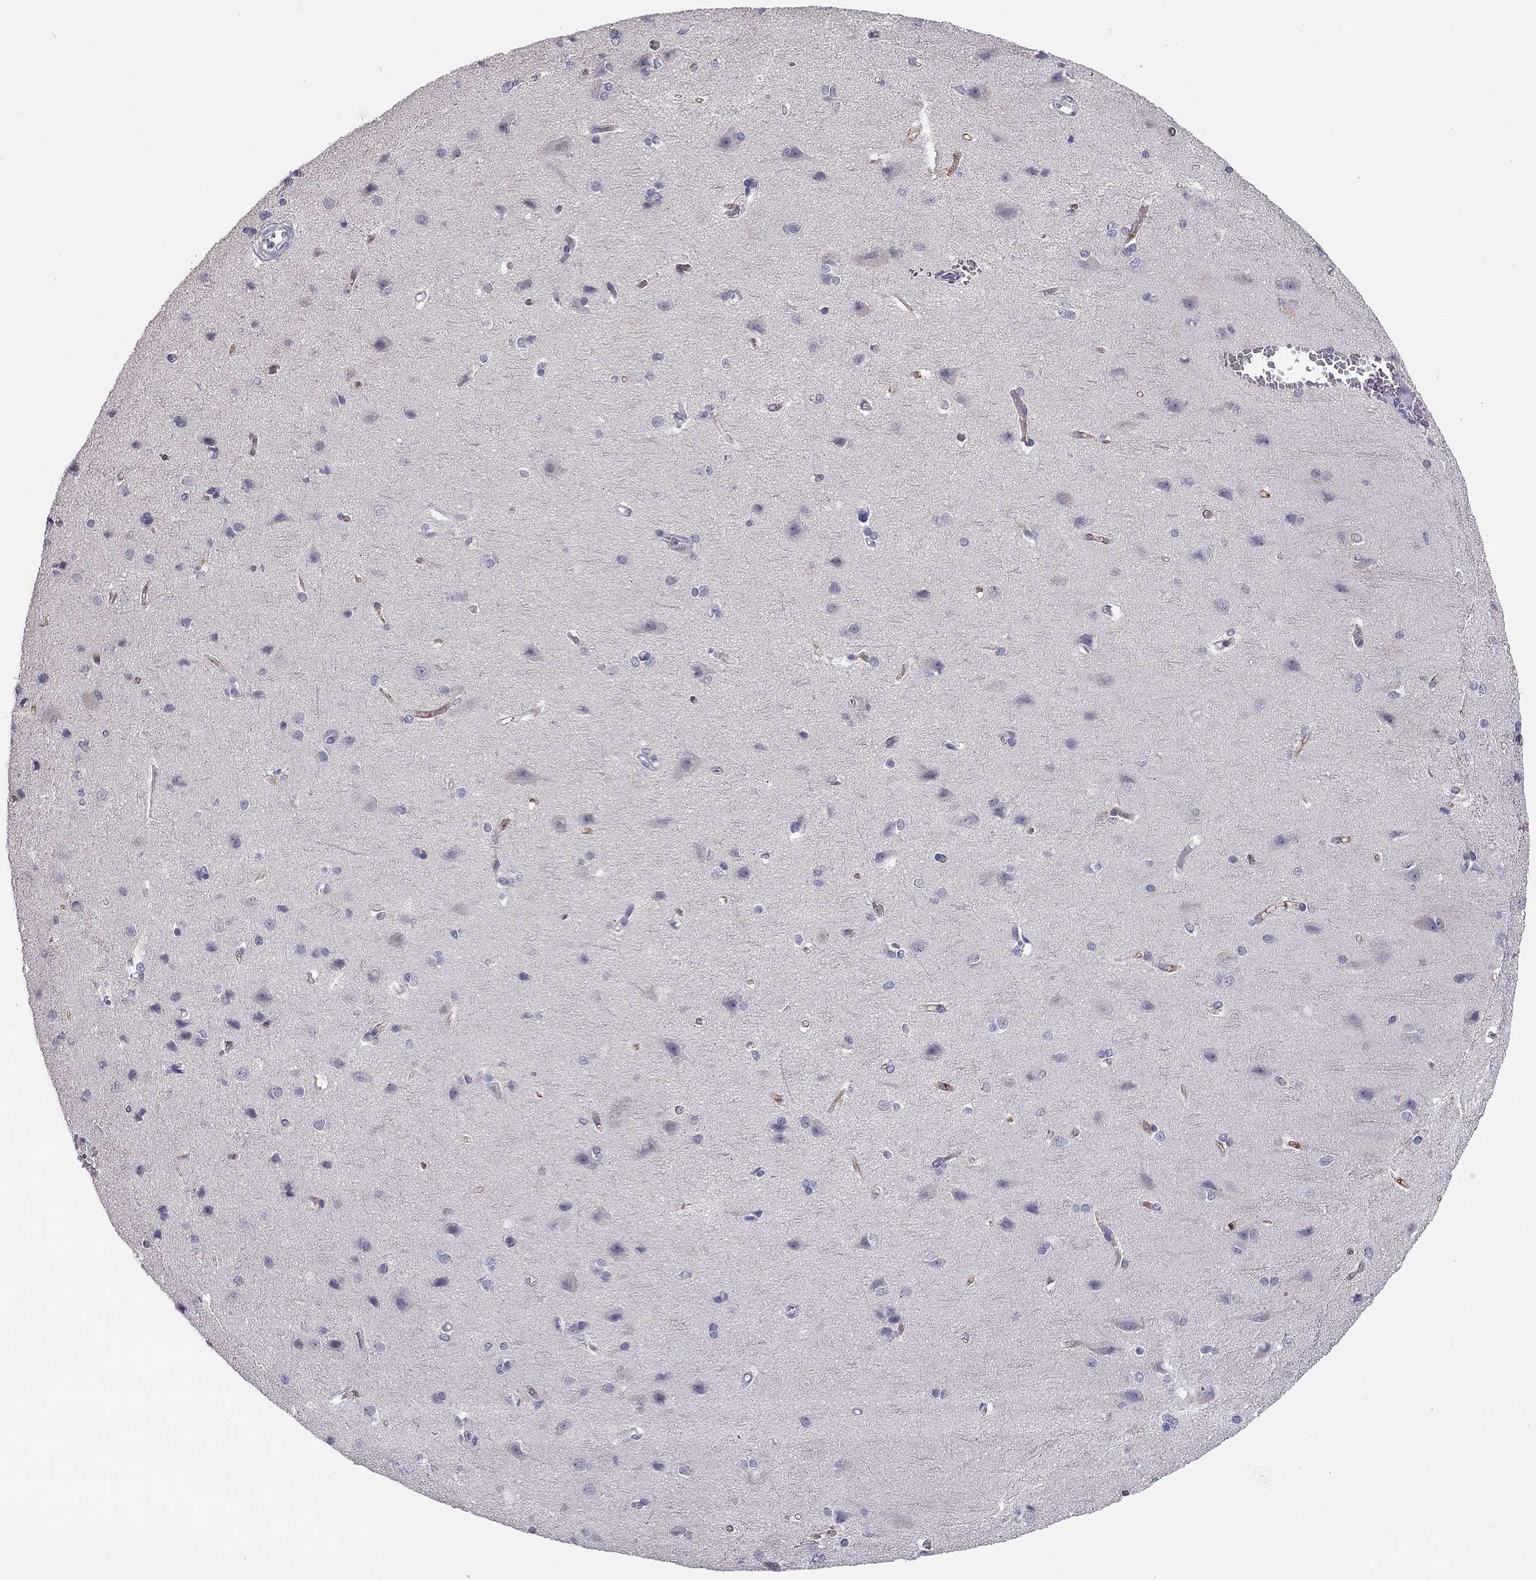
{"staining": {"intensity": "moderate", "quantity": "25%-75%", "location": "cytoplasmic/membranous"}, "tissue": "cerebral cortex", "cell_type": "Endothelial cells", "image_type": "normal", "snomed": [{"axis": "morphology", "description": "Normal tissue, NOS"}, {"axis": "topography", "description": "Cerebral cortex"}], "caption": "Cerebral cortex stained with immunohistochemistry (IHC) reveals moderate cytoplasmic/membranous staining in approximately 25%-75% of endothelial cells. (Brightfield microscopy of DAB IHC at high magnification).", "gene": "SCARB1", "patient": {"sex": "male", "age": 37}}